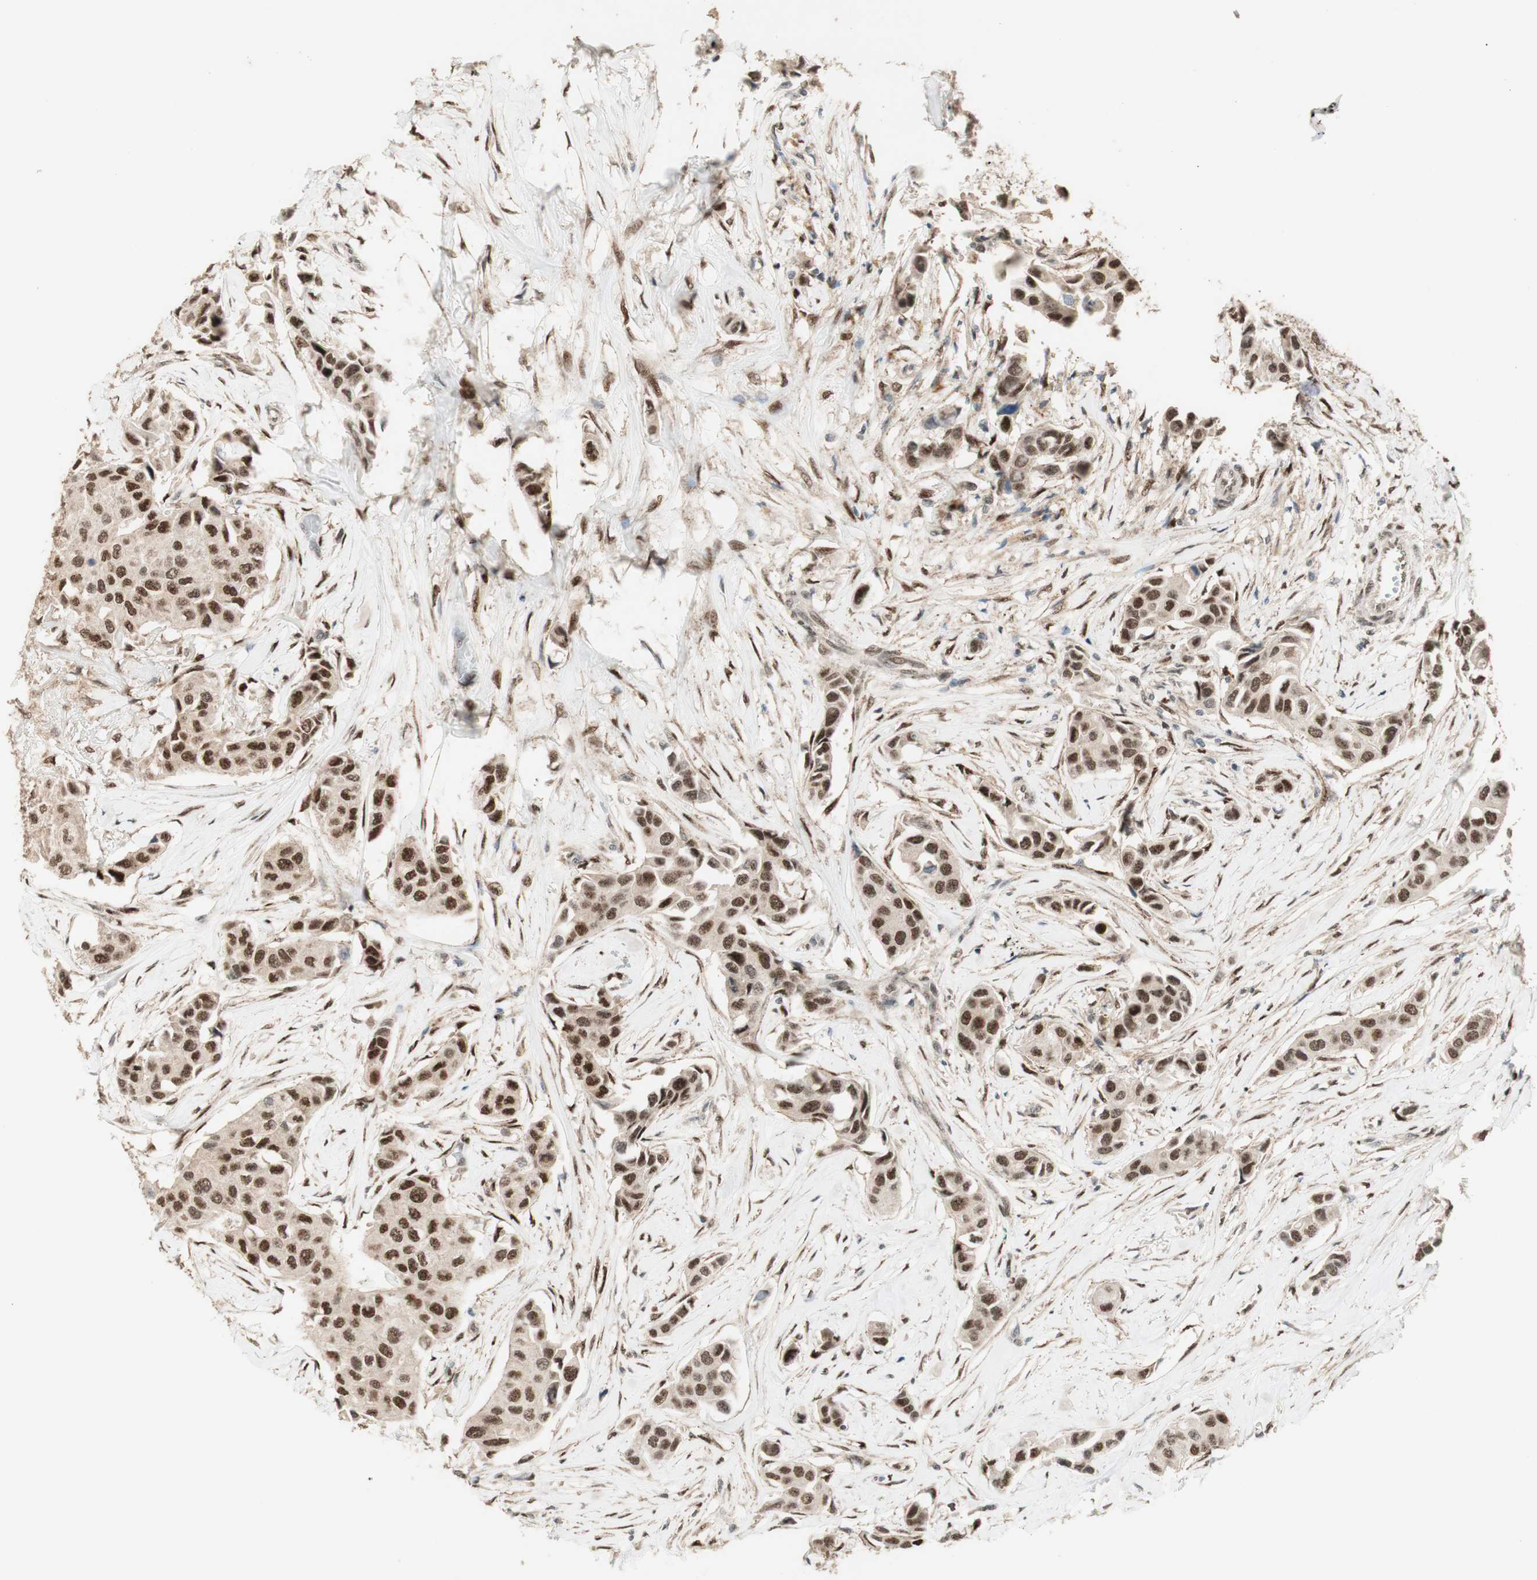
{"staining": {"intensity": "strong", "quantity": ">75%", "location": "nuclear"}, "tissue": "breast cancer", "cell_type": "Tumor cells", "image_type": "cancer", "snomed": [{"axis": "morphology", "description": "Duct carcinoma"}, {"axis": "topography", "description": "Breast"}], "caption": "Invasive ductal carcinoma (breast) tissue displays strong nuclear staining in approximately >75% of tumor cells The protein of interest is shown in brown color, while the nuclei are stained blue.", "gene": "FOXP1", "patient": {"sex": "female", "age": 80}}